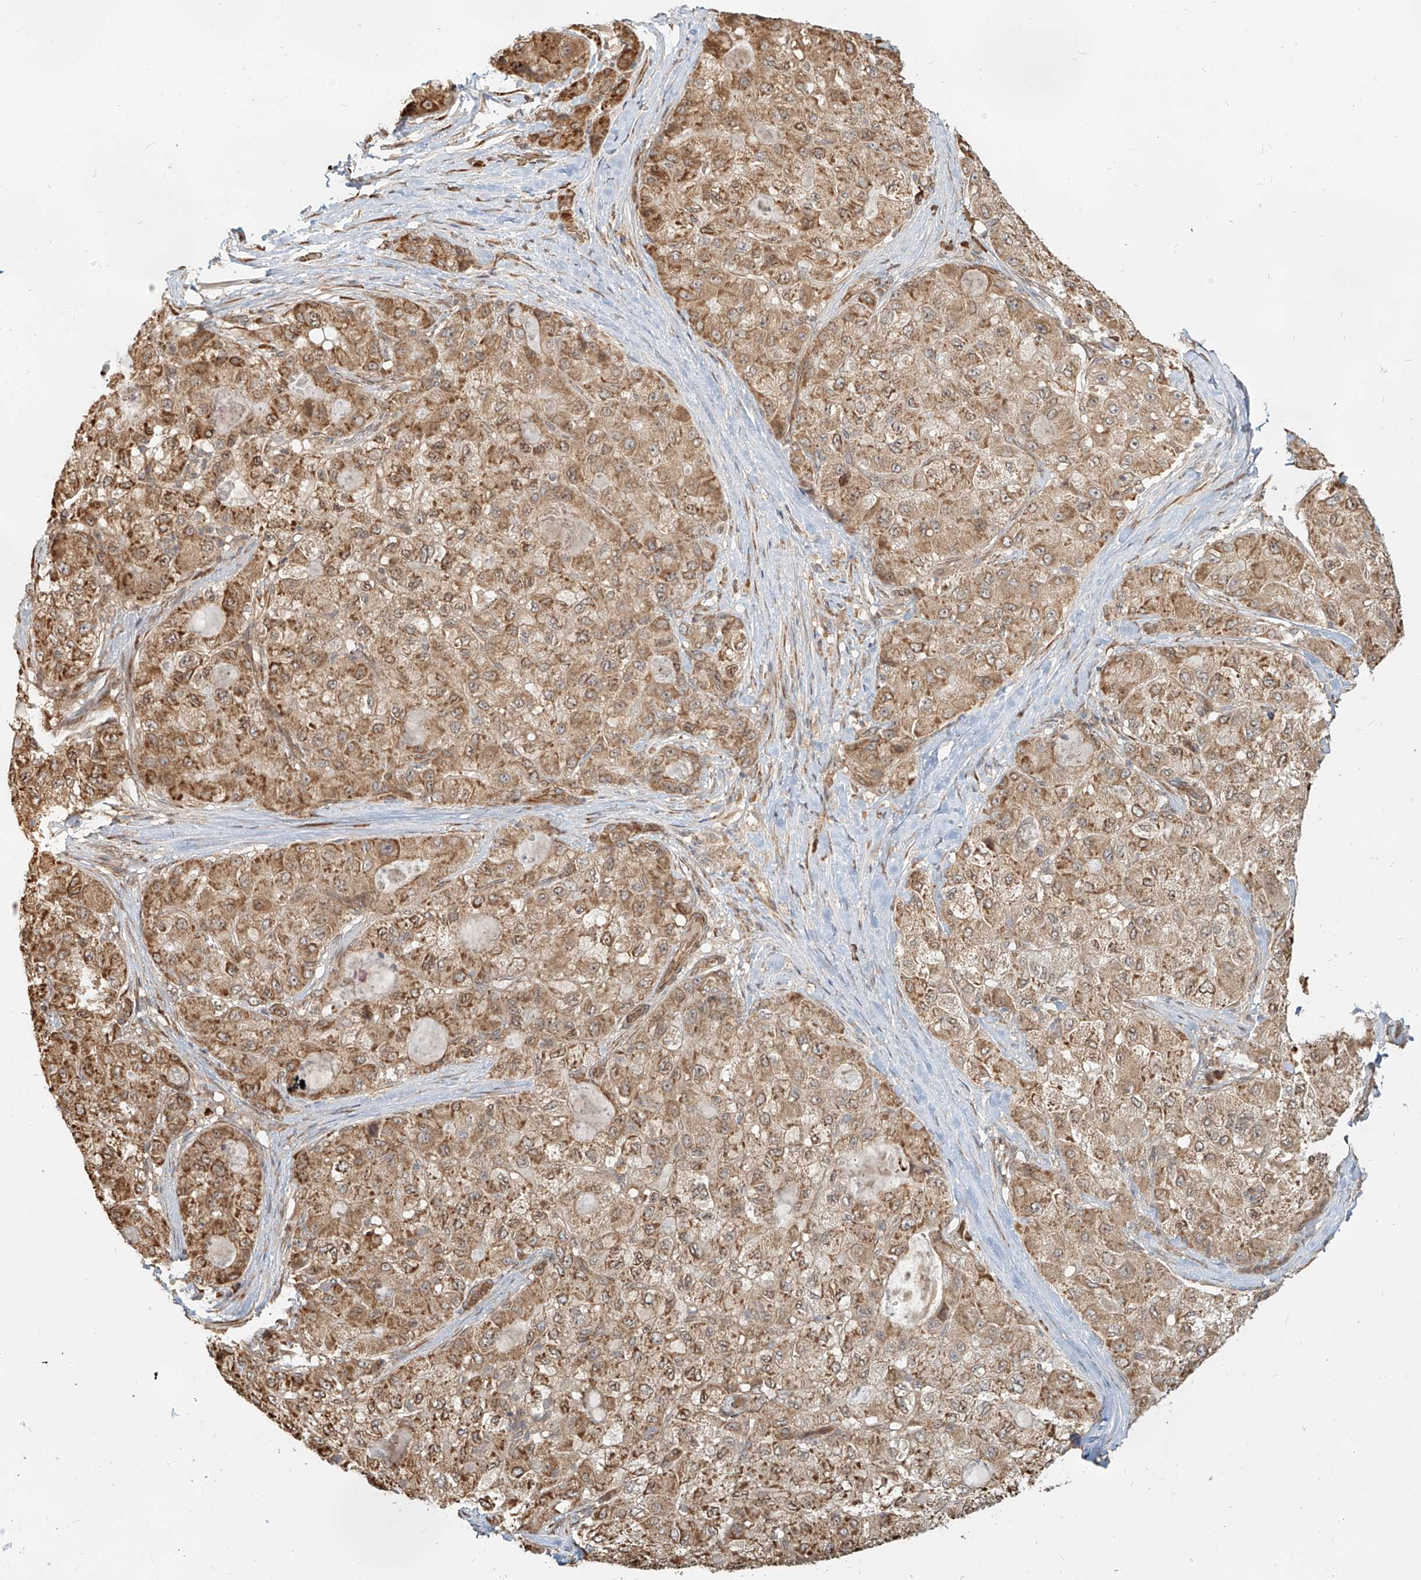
{"staining": {"intensity": "moderate", "quantity": ">75%", "location": "cytoplasmic/membranous"}, "tissue": "liver cancer", "cell_type": "Tumor cells", "image_type": "cancer", "snomed": [{"axis": "morphology", "description": "Carcinoma, Hepatocellular, NOS"}, {"axis": "topography", "description": "Liver"}], "caption": "Moderate cytoplasmic/membranous expression is seen in about >75% of tumor cells in liver cancer (hepatocellular carcinoma).", "gene": "UBE2K", "patient": {"sex": "male", "age": 80}}